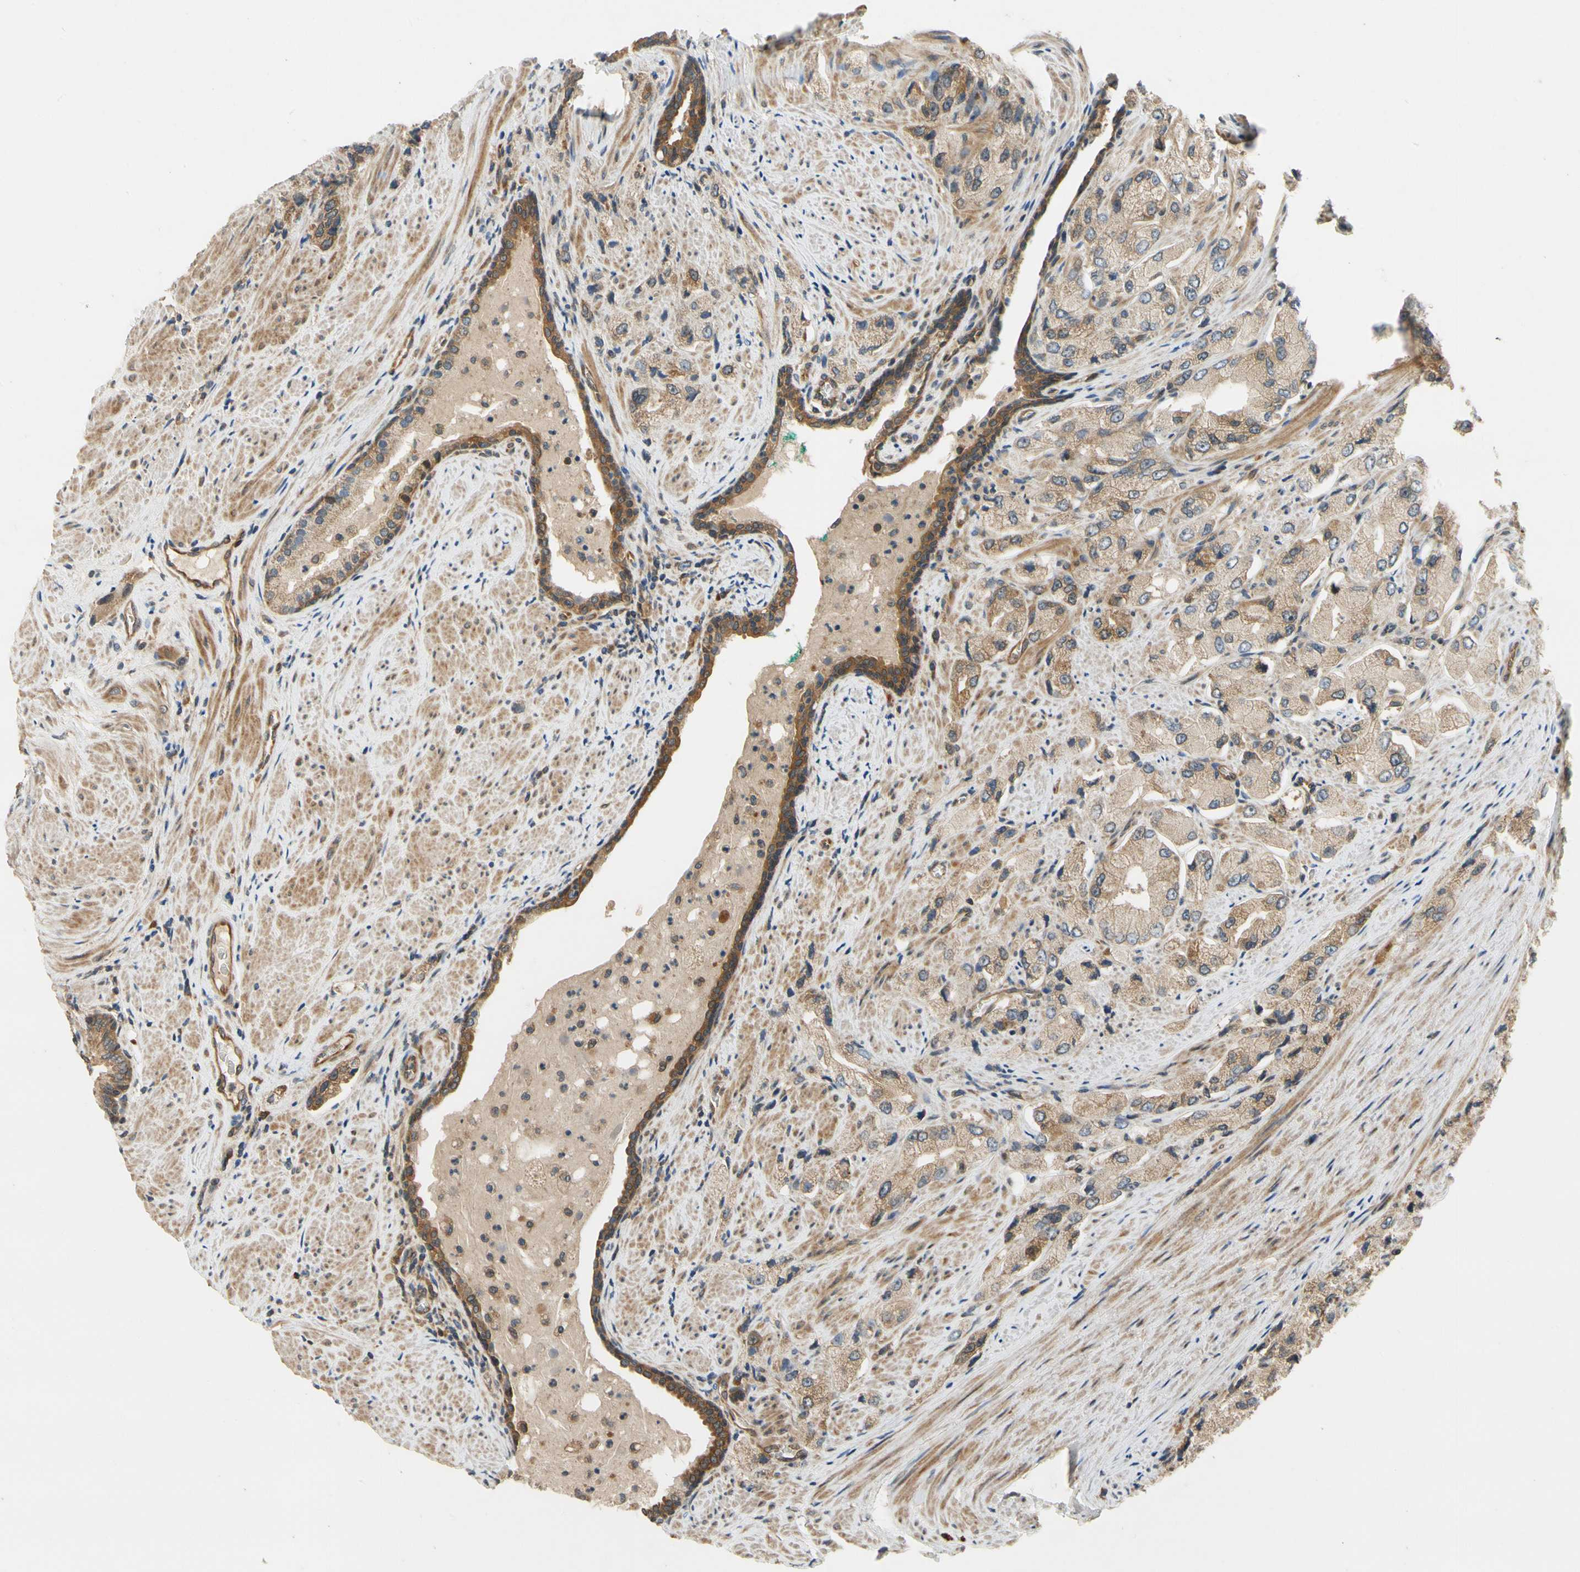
{"staining": {"intensity": "moderate", "quantity": ">75%", "location": "cytoplasmic/membranous"}, "tissue": "prostate cancer", "cell_type": "Tumor cells", "image_type": "cancer", "snomed": [{"axis": "morphology", "description": "Adenocarcinoma, High grade"}, {"axis": "topography", "description": "Prostate"}], "caption": "A high-resolution image shows immunohistochemistry staining of high-grade adenocarcinoma (prostate), which reveals moderate cytoplasmic/membranous expression in about >75% of tumor cells.", "gene": "TDRP", "patient": {"sex": "male", "age": 58}}